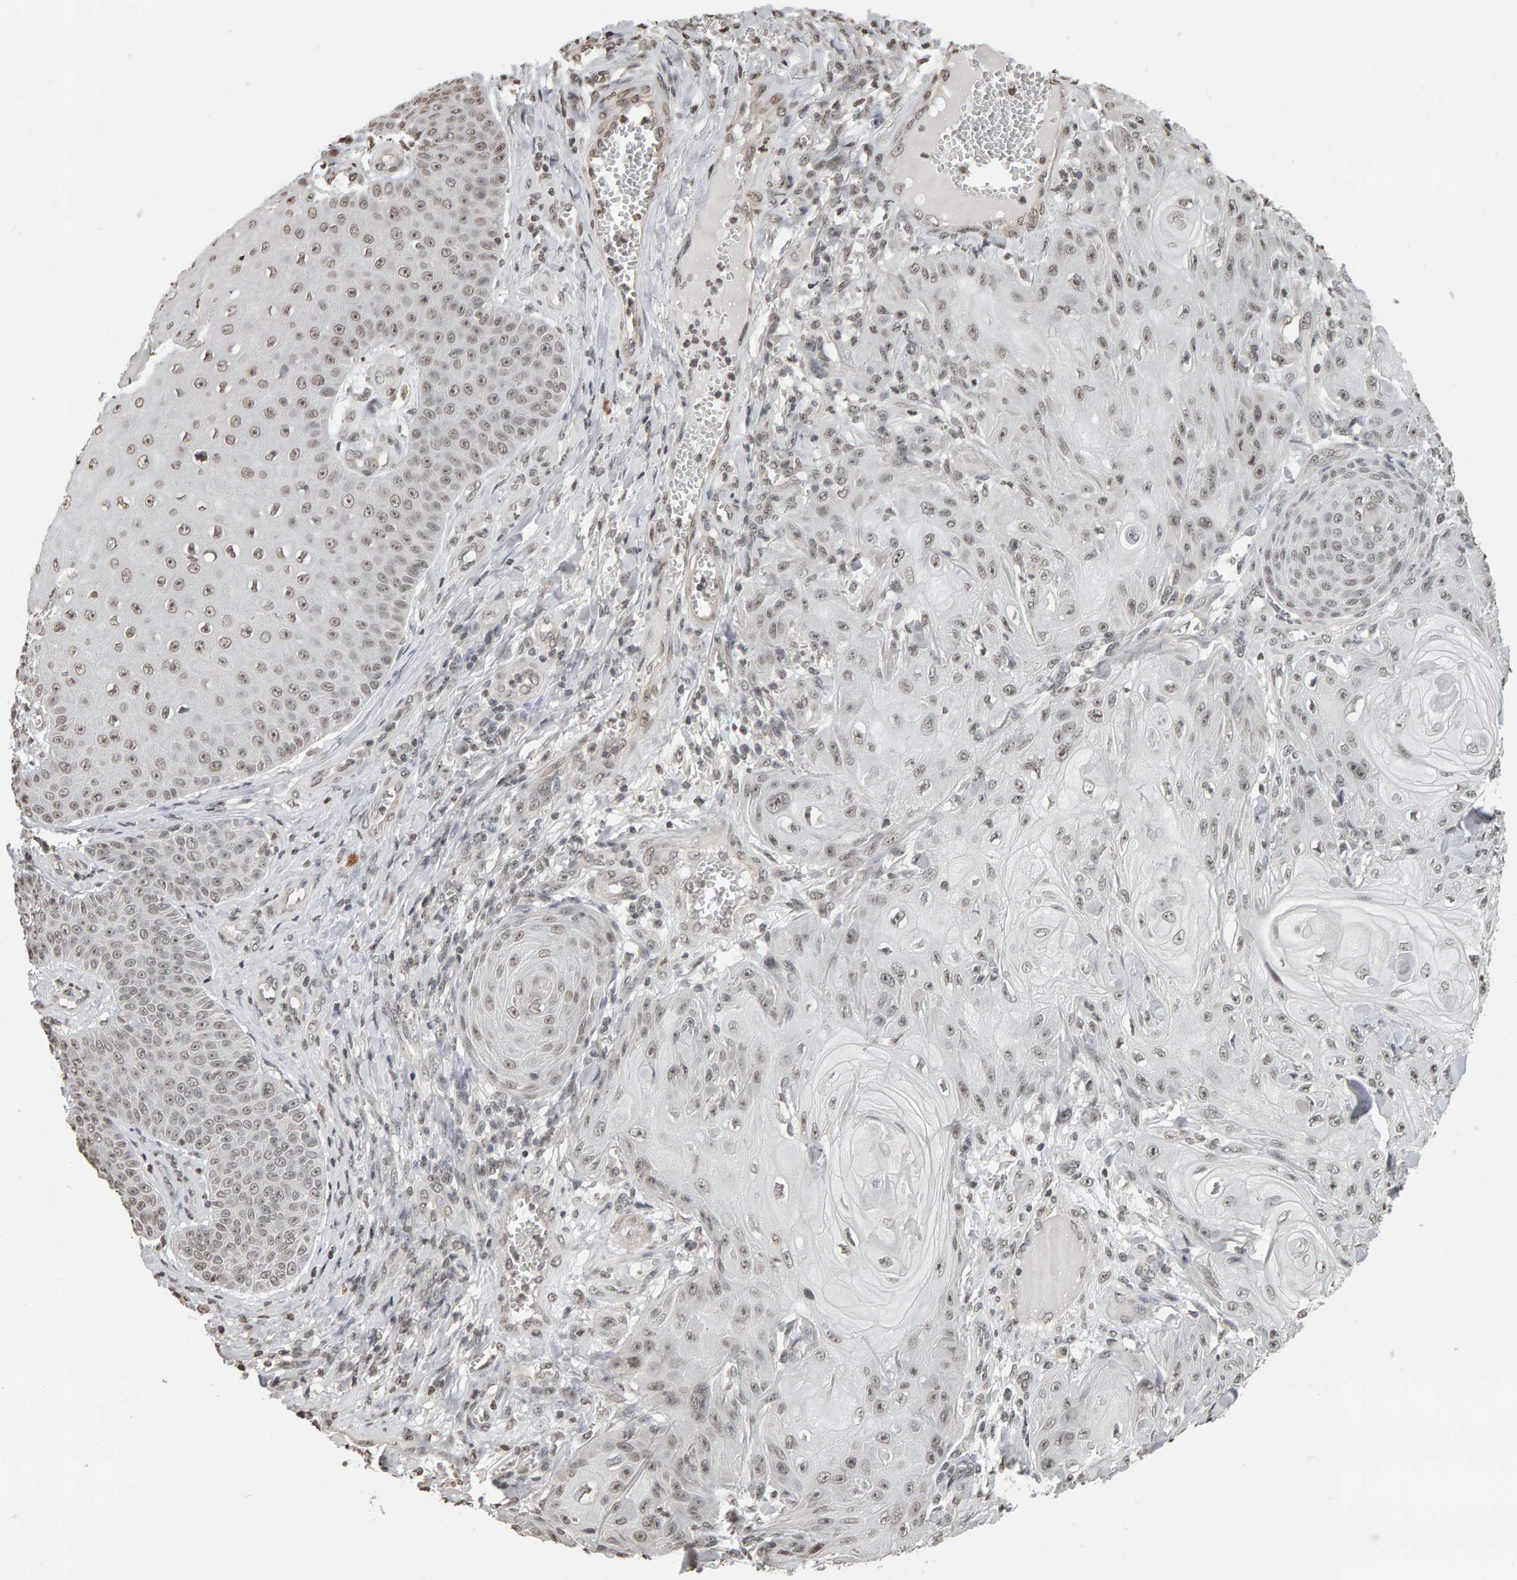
{"staining": {"intensity": "weak", "quantity": ">75%", "location": "nuclear"}, "tissue": "skin cancer", "cell_type": "Tumor cells", "image_type": "cancer", "snomed": [{"axis": "morphology", "description": "Squamous cell carcinoma, NOS"}, {"axis": "topography", "description": "Skin"}], "caption": "Squamous cell carcinoma (skin) tissue exhibits weak nuclear positivity in about >75% of tumor cells", "gene": "AFF4", "patient": {"sex": "male", "age": 74}}